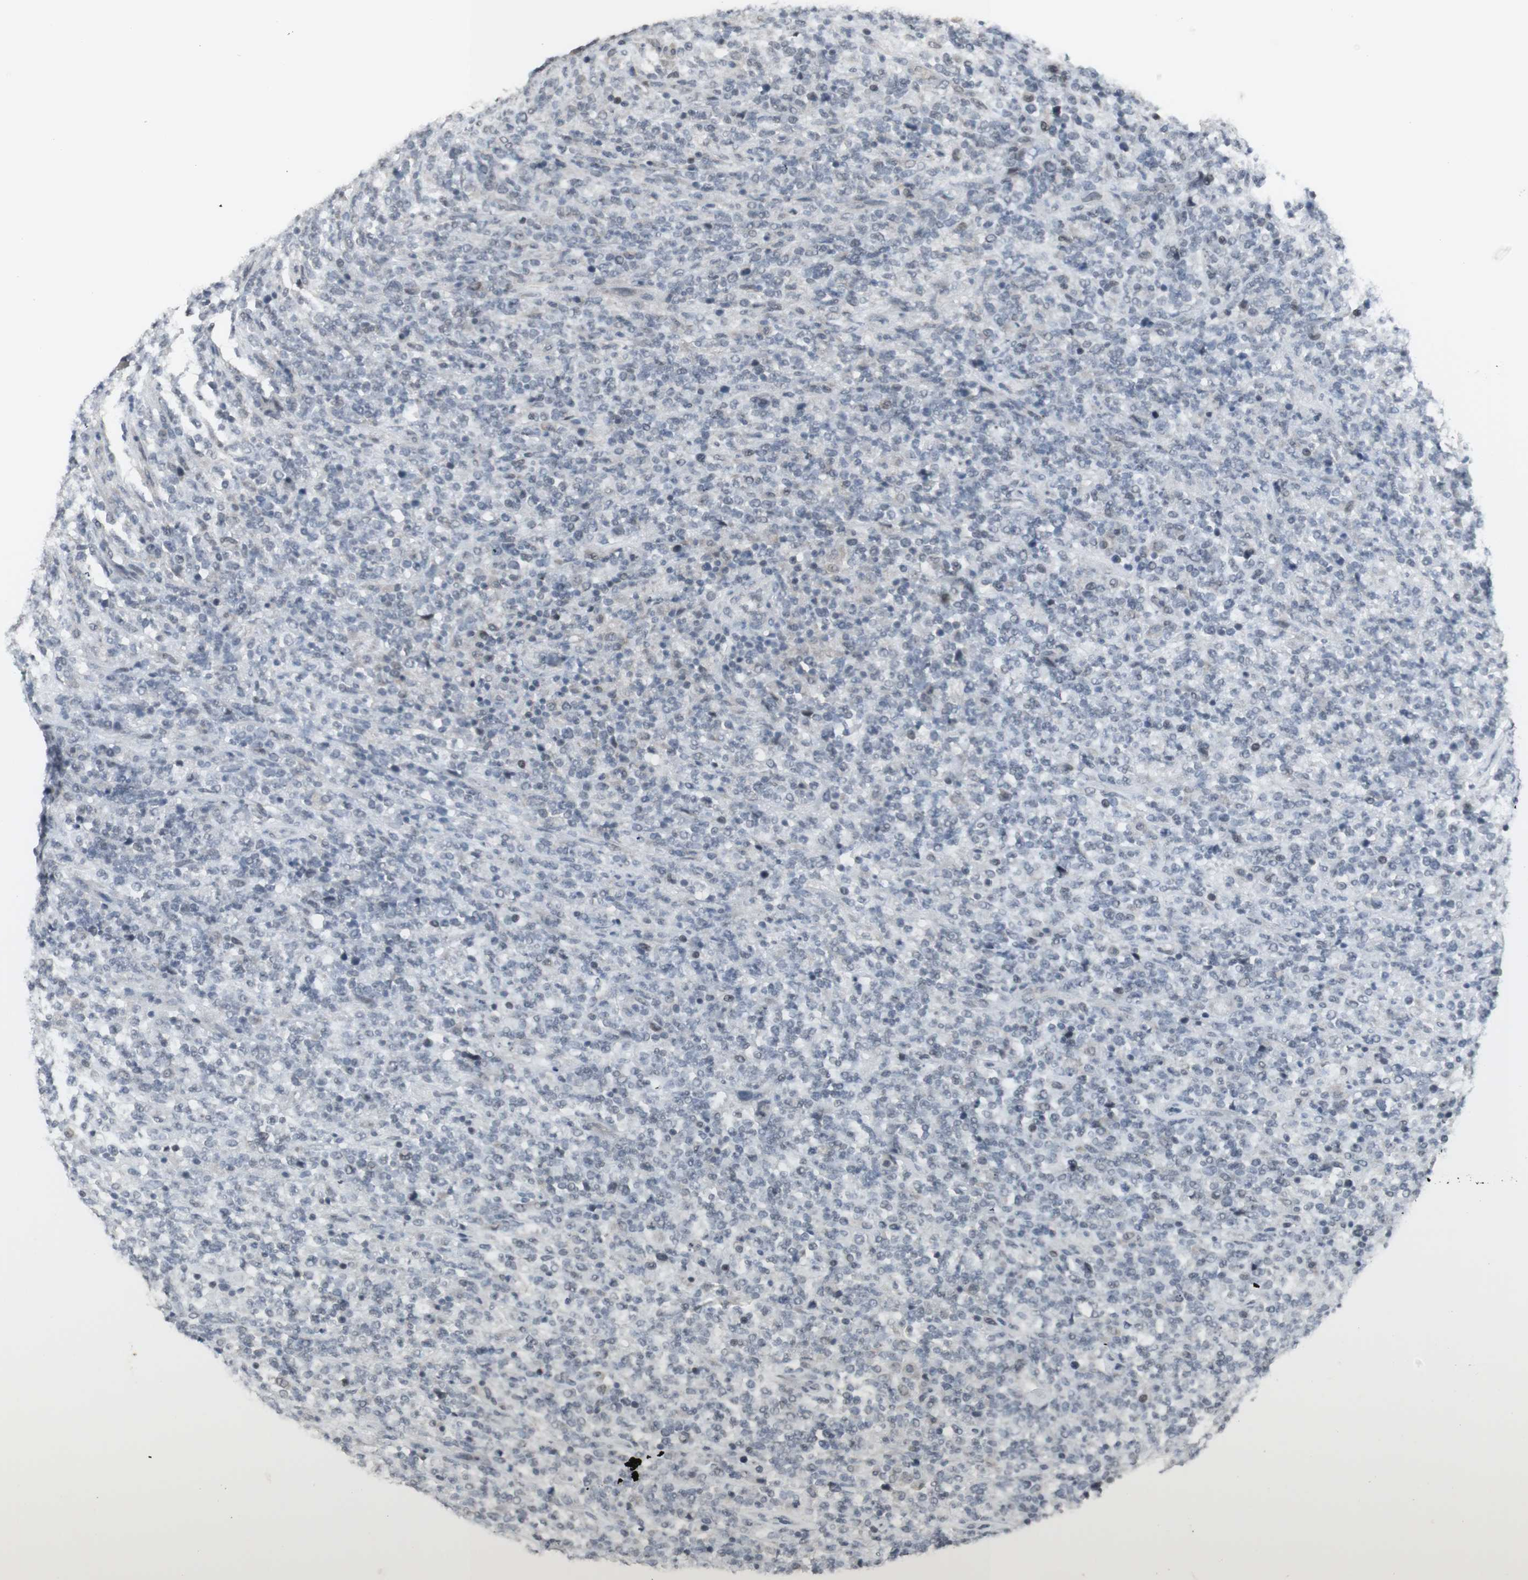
{"staining": {"intensity": "negative", "quantity": "none", "location": "none"}, "tissue": "lymphoma", "cell_type": "Tumor cells", "image_type": "cancer", "snomed": [{"axis": "morphology", "description": "Malignant lymphoma, non-Hodgkin's type, High grade"}, {"axis": "topography", "description": "Soft tissue"}], "caption": "This image is of lymphoma stained with IHC to label a protein in brown with the nuclei are counter-stained blue. There is no positivity in tumor cells. (Stains: DAB IHC with hematoxylin counter stain, Microscopy: brightfield microscopy at high magnification).", "gene": "C1orf116", "patient": {"sex": "male", "age": 18}}